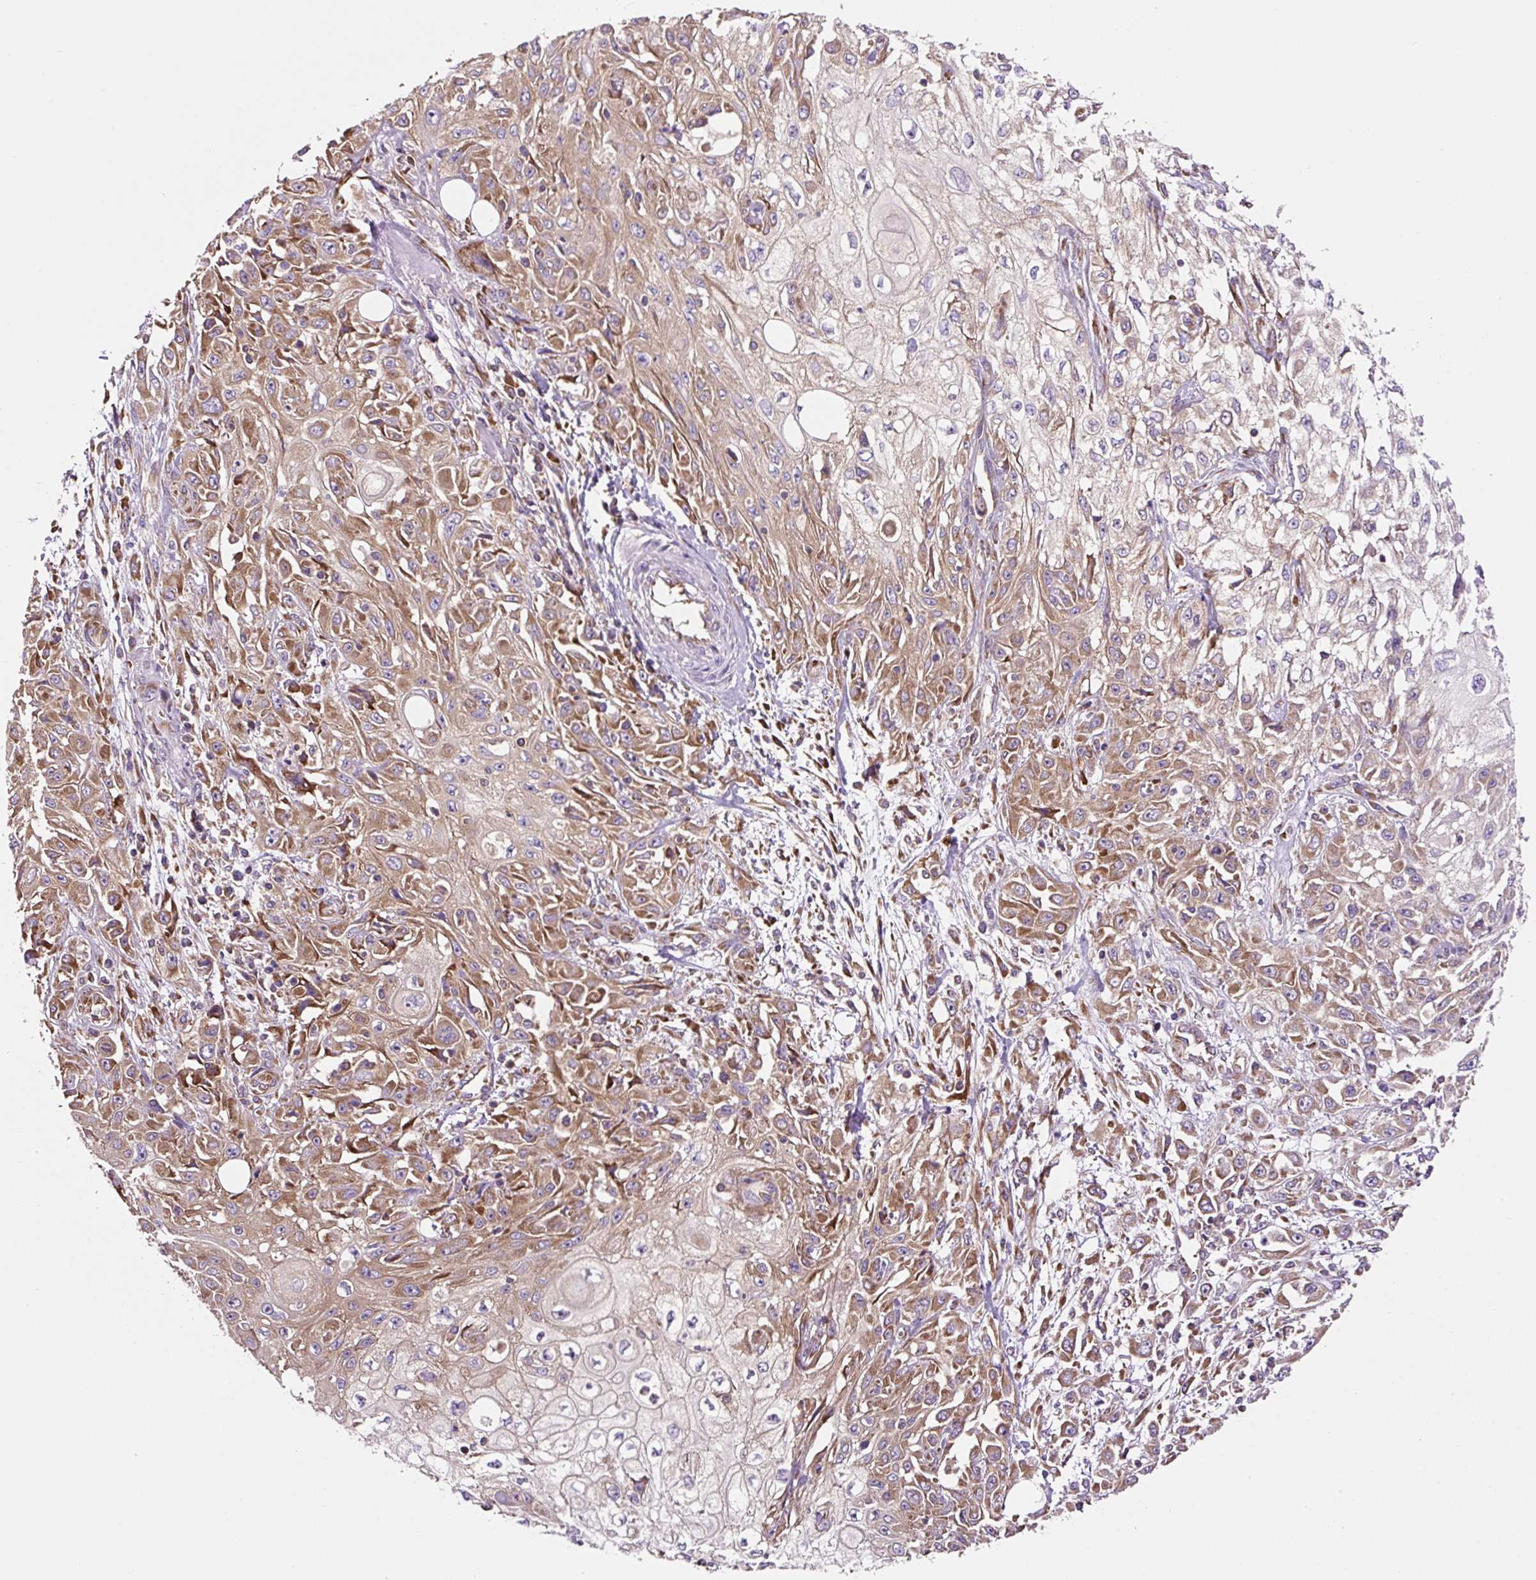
{"staining": {"intensity": "moderate", "quantity": ">75%", "location": "cytoplasmic/membranous"}, "tissue": "skin cancer", "cell_type": "Tumor cells", "image_type": "cancer", "snomed": [{"axis": "morphology", "description": "Squamous cell carcinoma, NOS"}, {"axis": "morphology", "description": "Squamous cell carcinoma, metastatic, NOS"}, {"axis": "topography", "description": "Skin"}, {"axis": "topography", "description": "Lymph node"}], "caption": "Skin cancer (metastatic squamous cell carcinoma) was stained to show a protein in brown. There is medium levels of moderate cytoplasmic/membranous staining in approximately >75% of tumor cells. (DAB IHC, brown staining for protein, blue staining for nuclei).", "gene": "RPS23", "patient": {"sex": "male", "age": 75}}